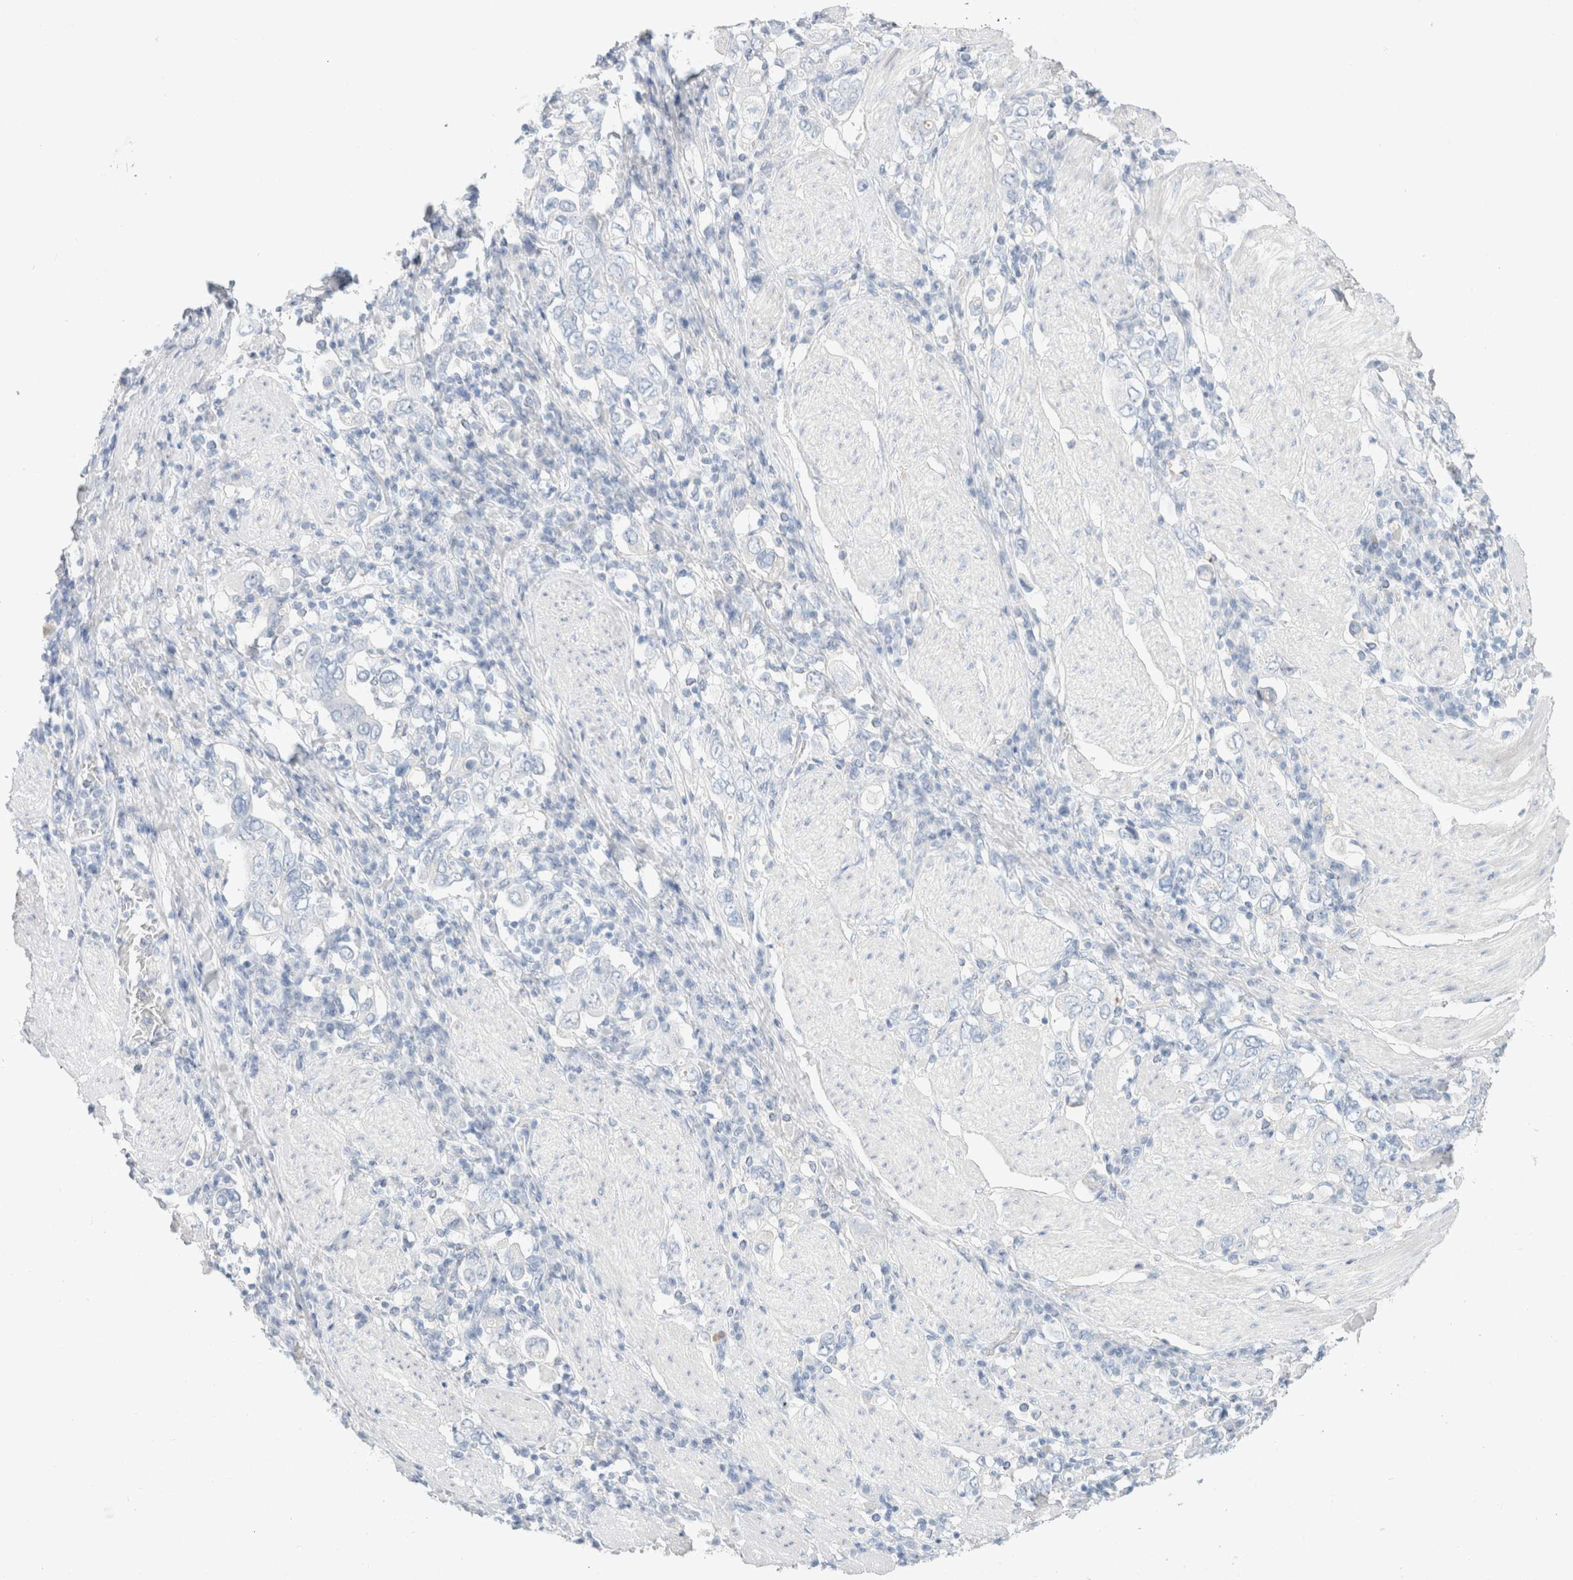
{"staining": {"intensity": "negative", "quantity": "none", "location": "none"}, "tissue": "stomach cancer", "cell_type": "Tumor cells", "image_type": "cancer", "snomed": [{"axis": "morphology", "description": "Adenocarcinoma, NOS"}, {"axis": "topography", "description": "Stomach, upper"}], "caption": "IHC of human adenocarcinoma (stomach) displays no staining in tumor cells.", "gene": "CPQ", "patient": {"sex": "male", "age": 62}}